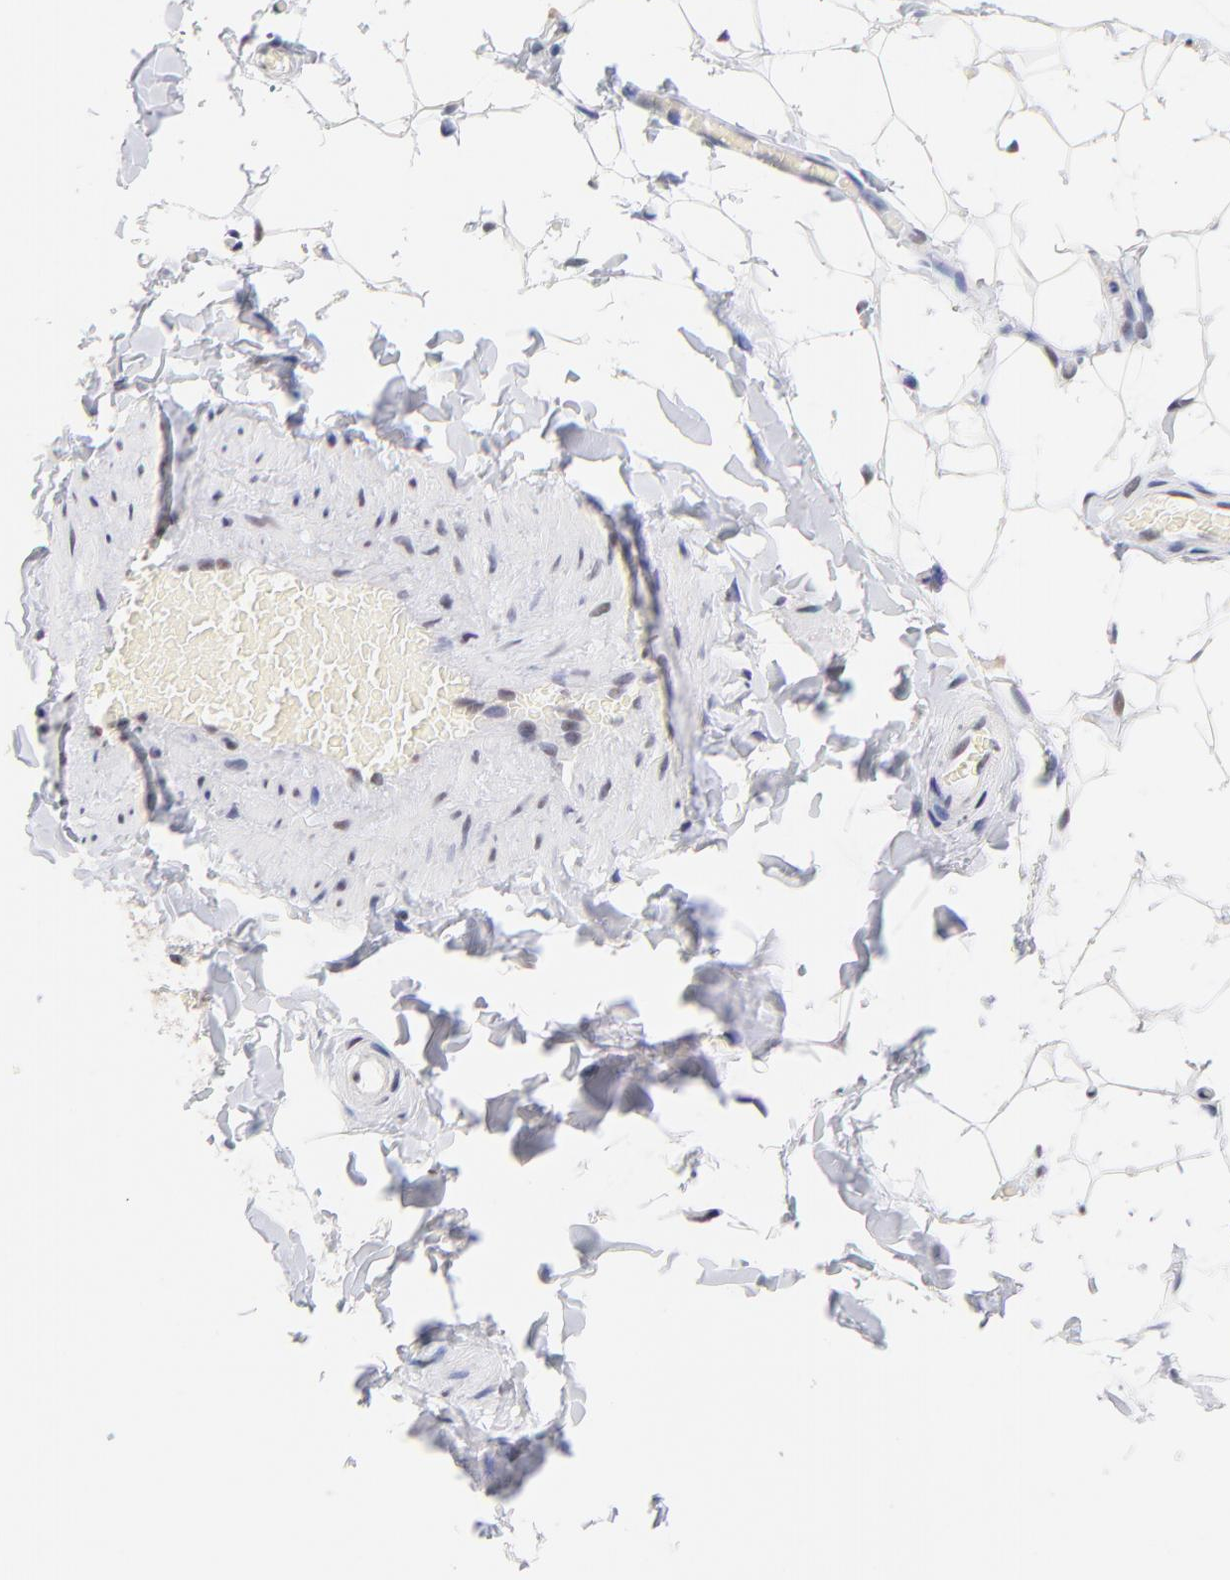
{"staining": {"intensity": "negative", "quantity": "none", "location": "none"}, "tissue": "adipose tissue", "cell_type": "Adipocytes", "image_type": "normal", "snomed": [{"axis": "morphology", "description": "Normal tissue, NOS"}, {"axis": "topography", "description": "Soft tissue"}], "caption": "DAB (3,3'-diaminobenzidine) immunohistochemical staining of benign human adipose tissue exhibits no significant expression in adipocytes.", "gene": "ZNF74", "patient": {"sex": "male", "age": 26}}